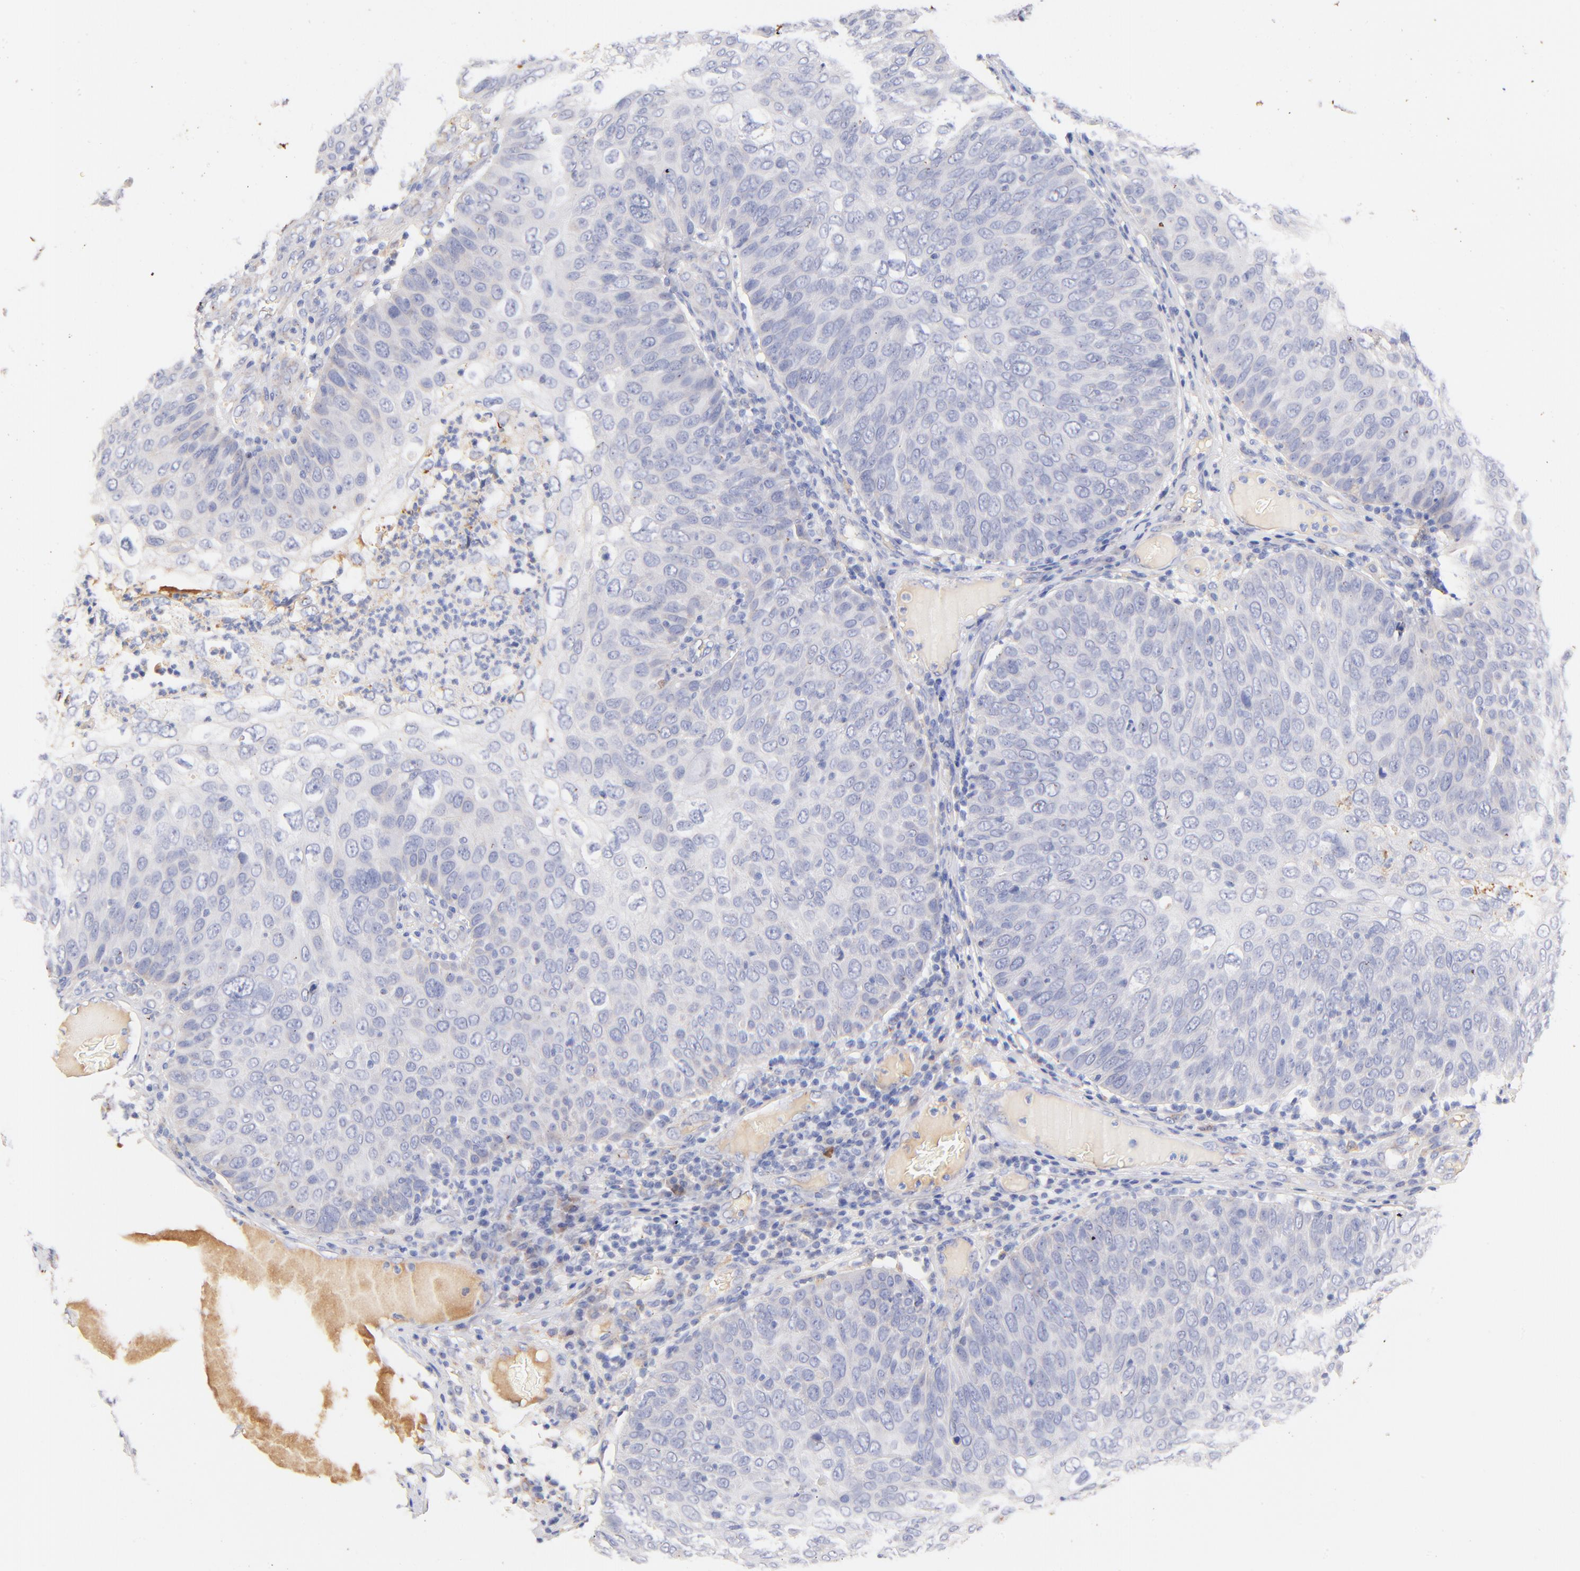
{"staining": {"intensity": "negative", "quantity": "none", "location": "none"}, "tissue": "skin cancer", "cell_type": "Tumor cells", "image_type": "cancer", "snomed": [{"axis": "morphology", "description": "Squamous cell carcinoma, NOS"}, {"axis": "topography", "description": "Skin"}], "caption": "Tumor cells show no significant protein positivity in squamous cell carcinoma (skin).", "gene": "IGLV7-43", "patient": {"sex": "male", "age": 87}}